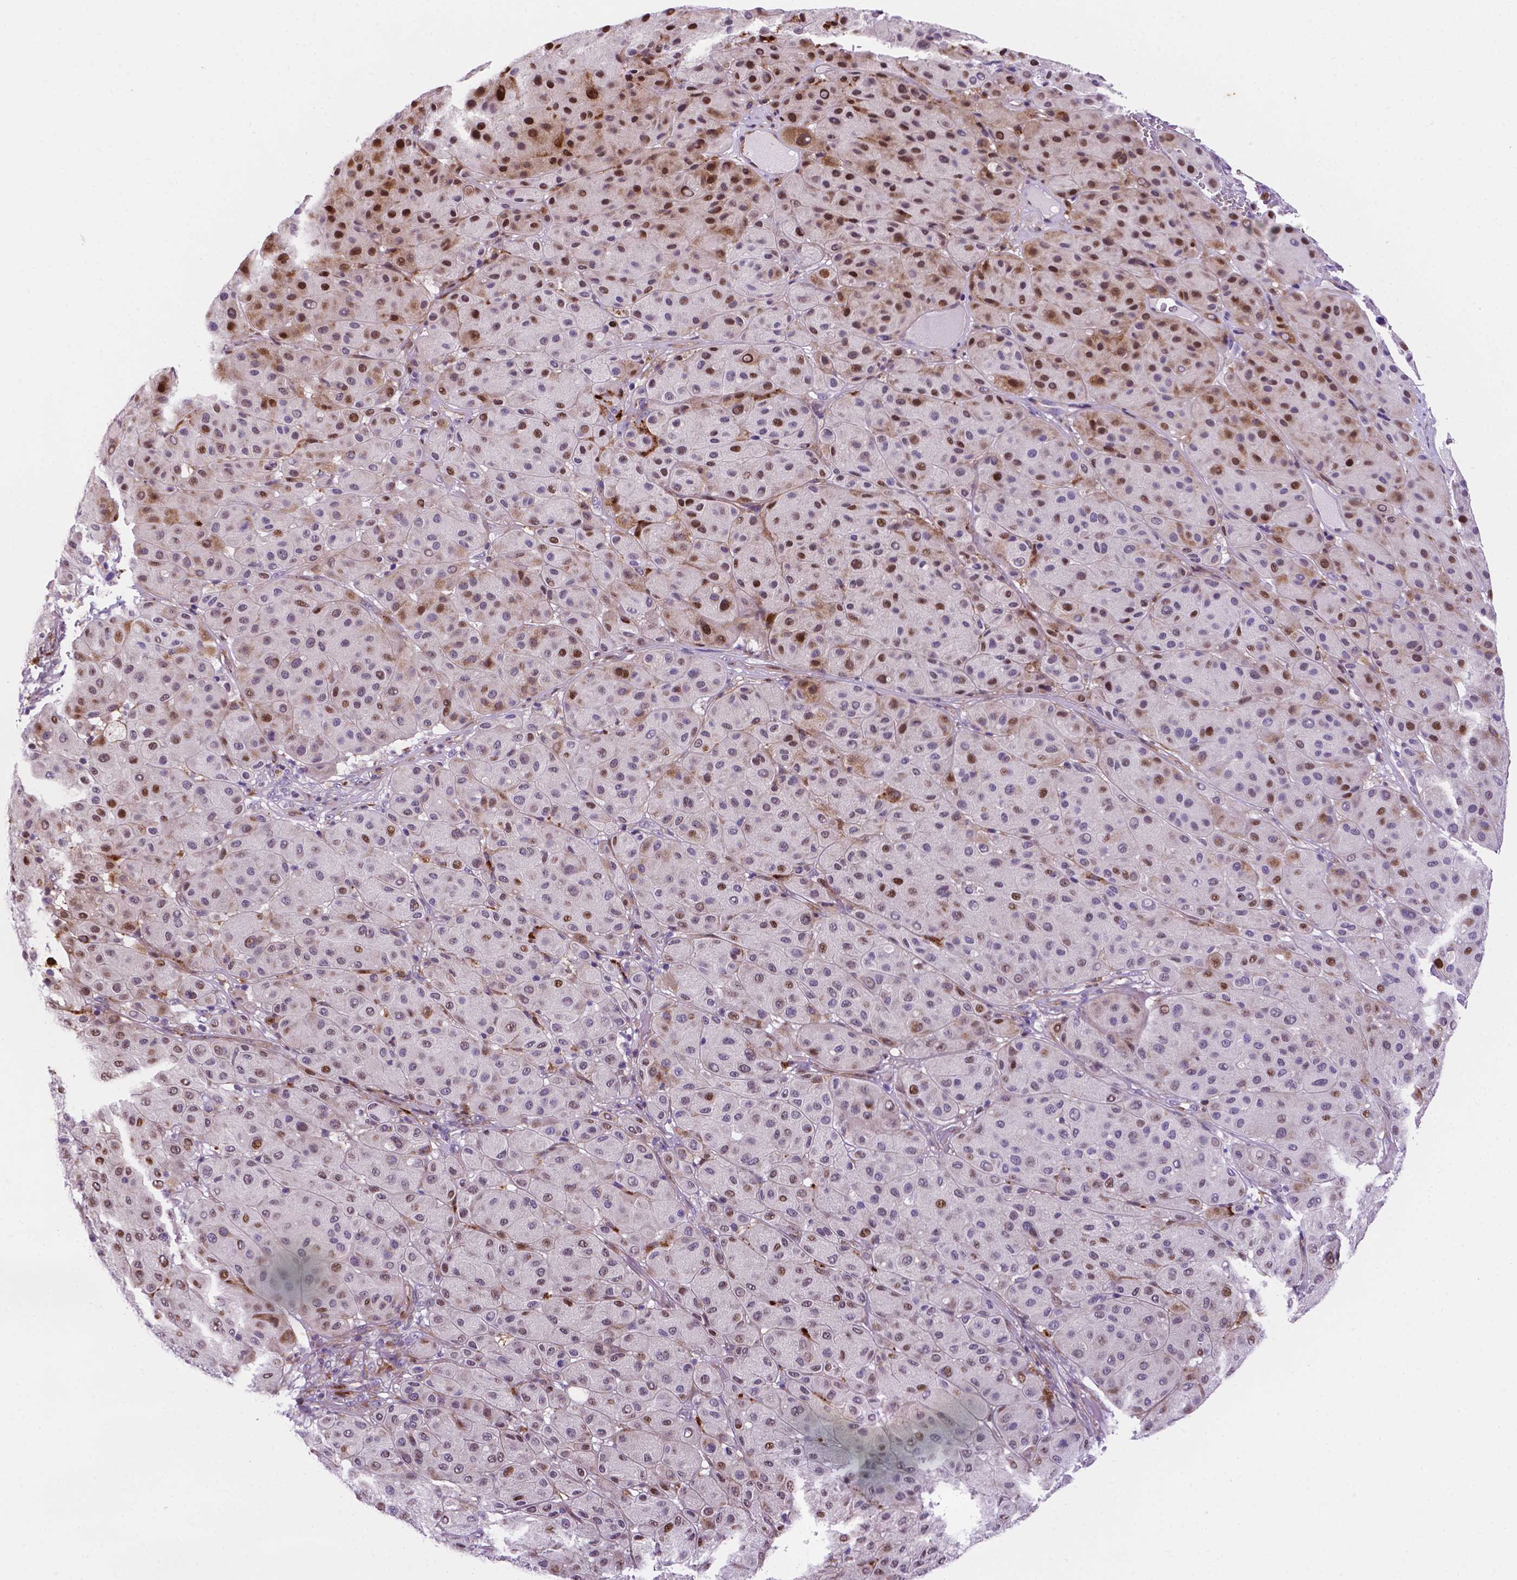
{"staining": {"intensity": "strong", "quantity": "25%-75%", "location": "nuclear"}, "tissue": "melanoma", "cell_type": "Tumor cells", "image_type": "cancer", "snomed": [{"axis": "morphology", "description": "Malignant melanoma, Metastatic site"}, {"axis": "topography", "description": "Smooth muscle"}], "caption": "Melanoma was stained to show a protein in brown. There is high levels of strong nuclear positivity in about 25%-75% of tumor cells.", "gene": "TM4SF20", "patient": {"sex": "male", "age": 41}}